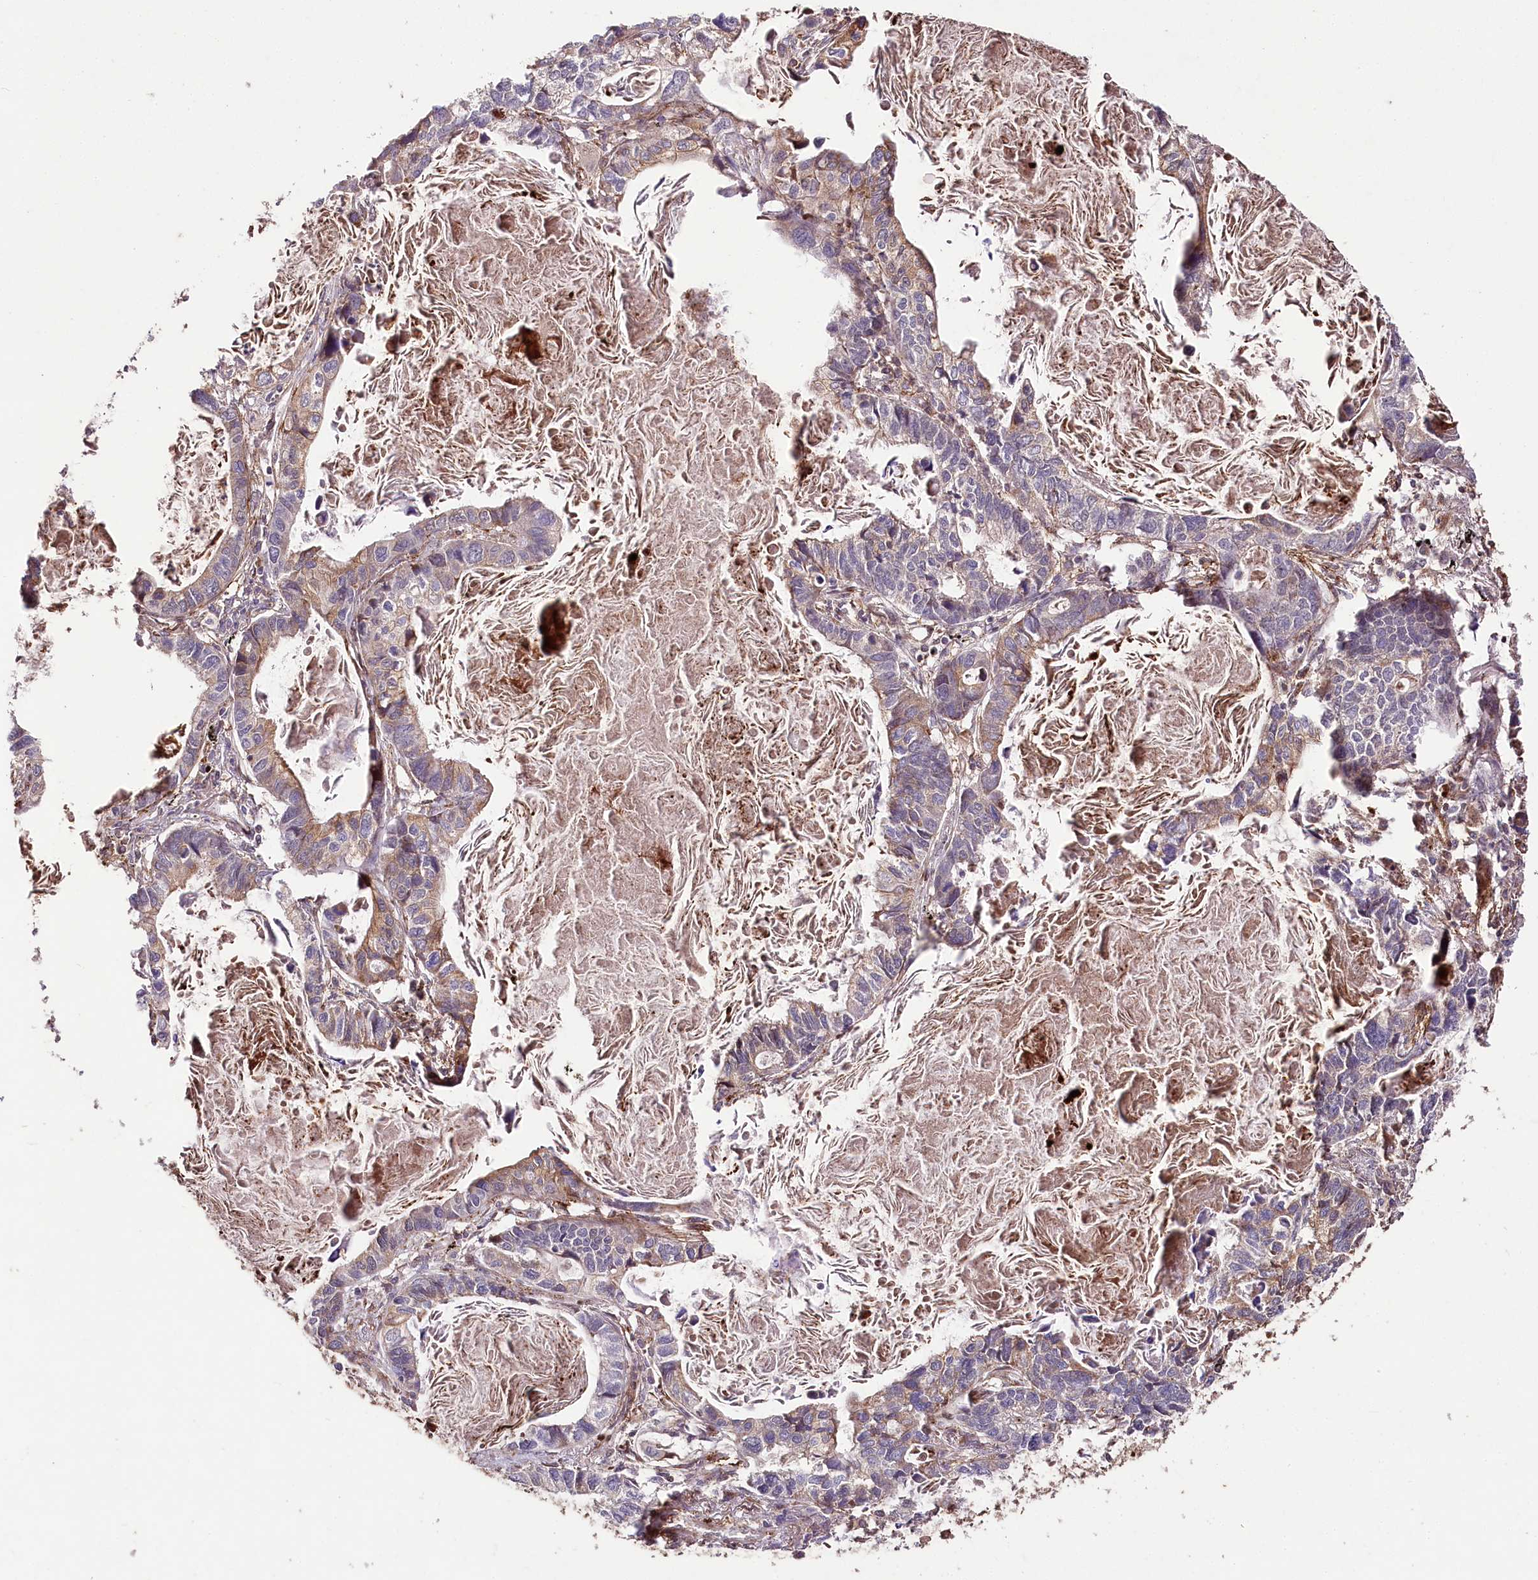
{"staining": {"intensity": "moderate", "quantity": "<25%", "location": "cytoplasmic/membranous"}, "tissue": "lung cancer", "cell_type": "Tumor cells", "image_type": "cancer", "snomed": [{"axis": "morphology", "description": "Adenocarcinoma, NOS"}, {"axis": "topography", "description": "Lung"}], "caption": "There is low levels of moderate cytoplasmic/membranous staining in tumor cells of adenocarcinoma (lung), as demonstrated by immunohistochemical staining (brown color).", "gene": "PHLDB1", "patient": {"sex": "male", "age": 67}}